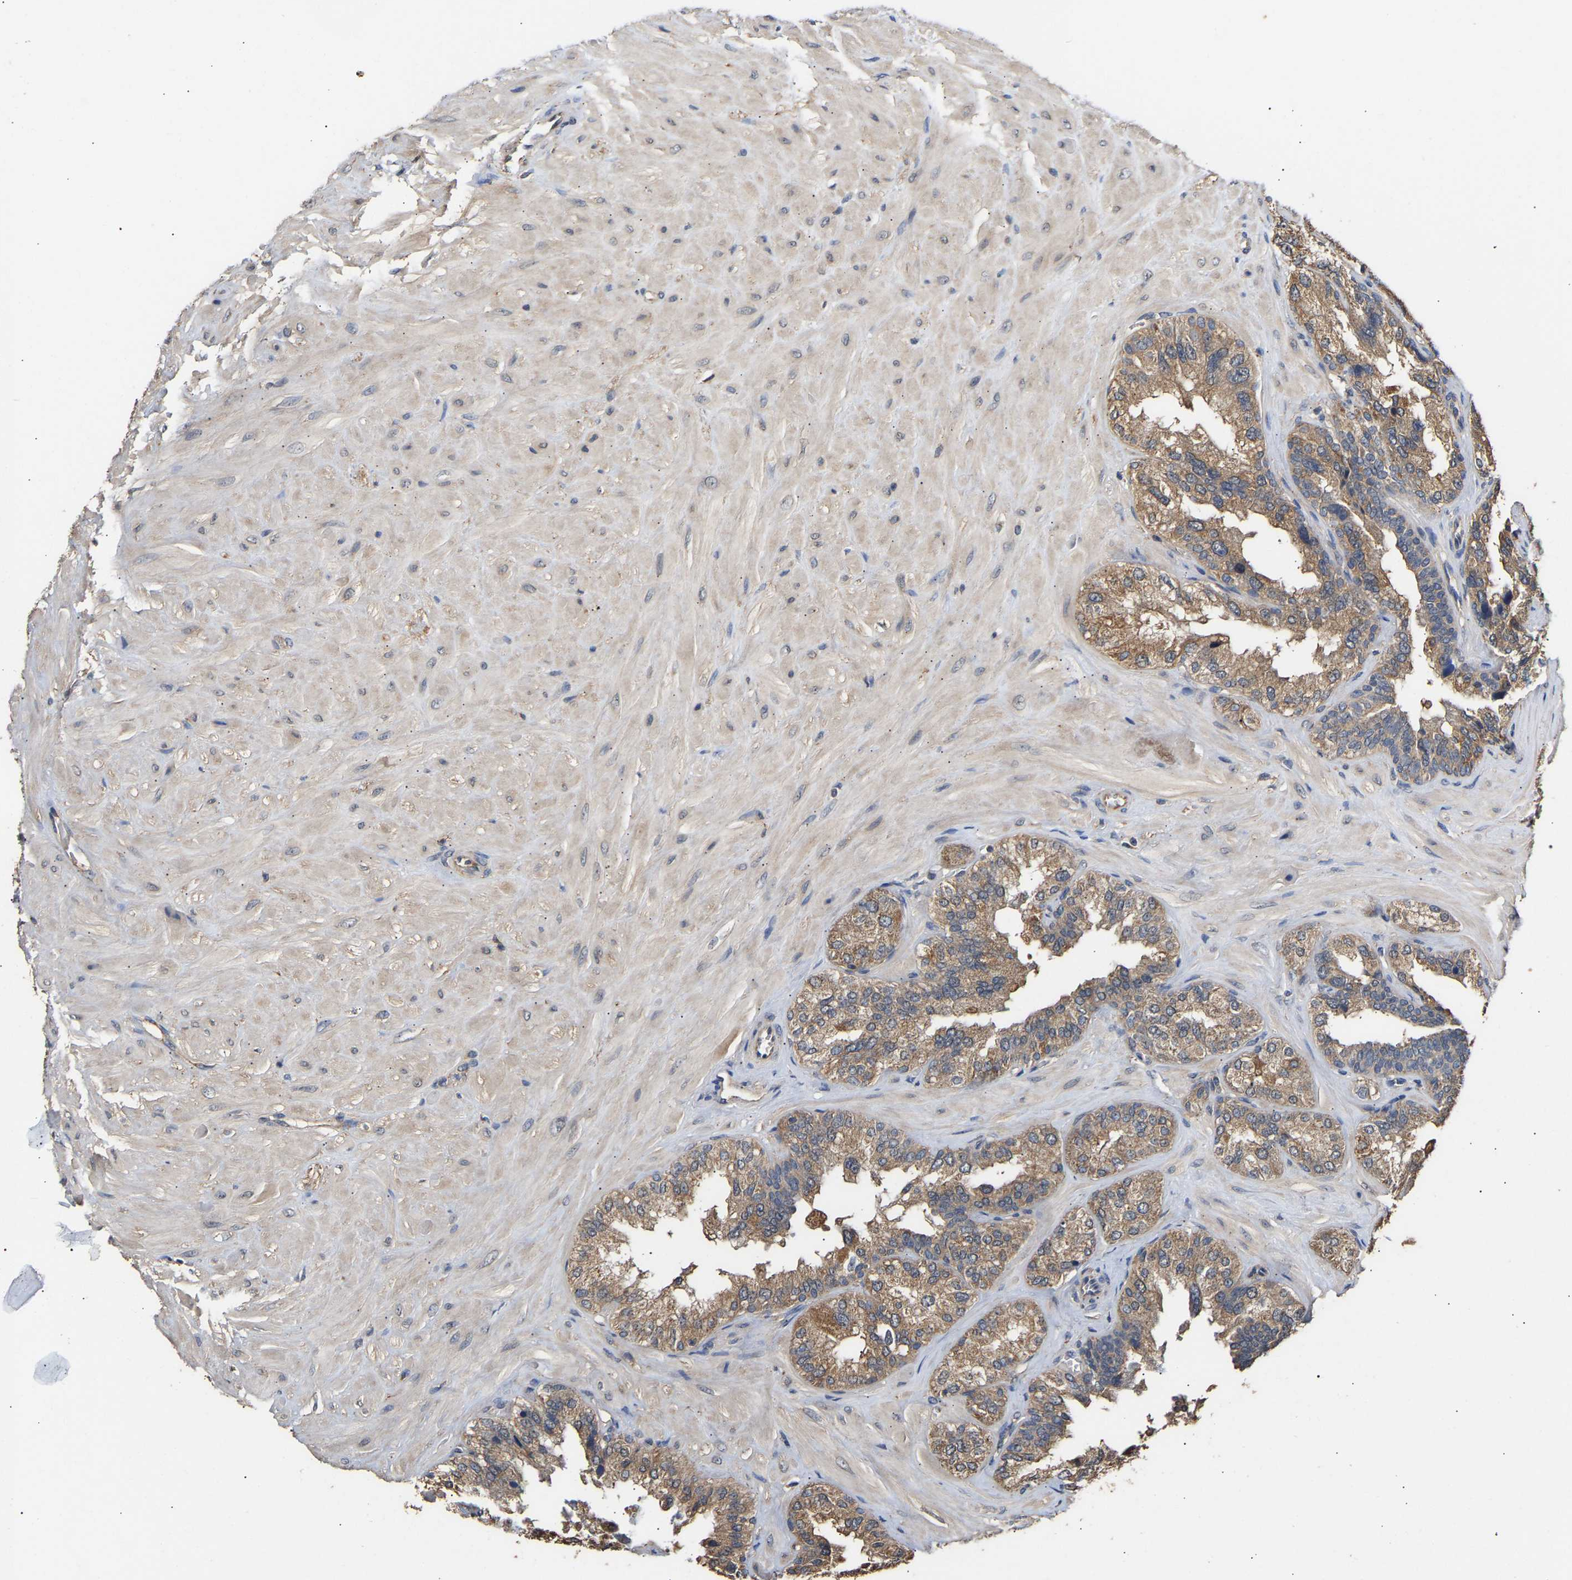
{"staining": {"intensity": "moderate", "quantity": ">75%", "location": "cytoplasmic/membranous"}, "tissue": "seminal vesicle", "cell_type": "Glandular cells", "image_type": "normal", "snomed": [{"axis": "morphology", "description": "Normal tissue, NOS"}, {"axis": "topography", "description": "Prostate"}, {"axis": "topography", "description": "Seminal veicle"}], "caption": "Immunohistochemistry staining of benign seminal vesicle, which reveals medium levels of moderate cytoplasmic/membranous positivity in about >75% of glandular cells indicating moderate cytoplasmic/membranous protein expression. The staining was performed using DAB (3,3'-diaminobenzidine) (brown) for protein detection and nuclei were counterstained in hematoxylin (blue).", "gene": "ZNF26", "patient": {"sex": "male", "age": 51}}